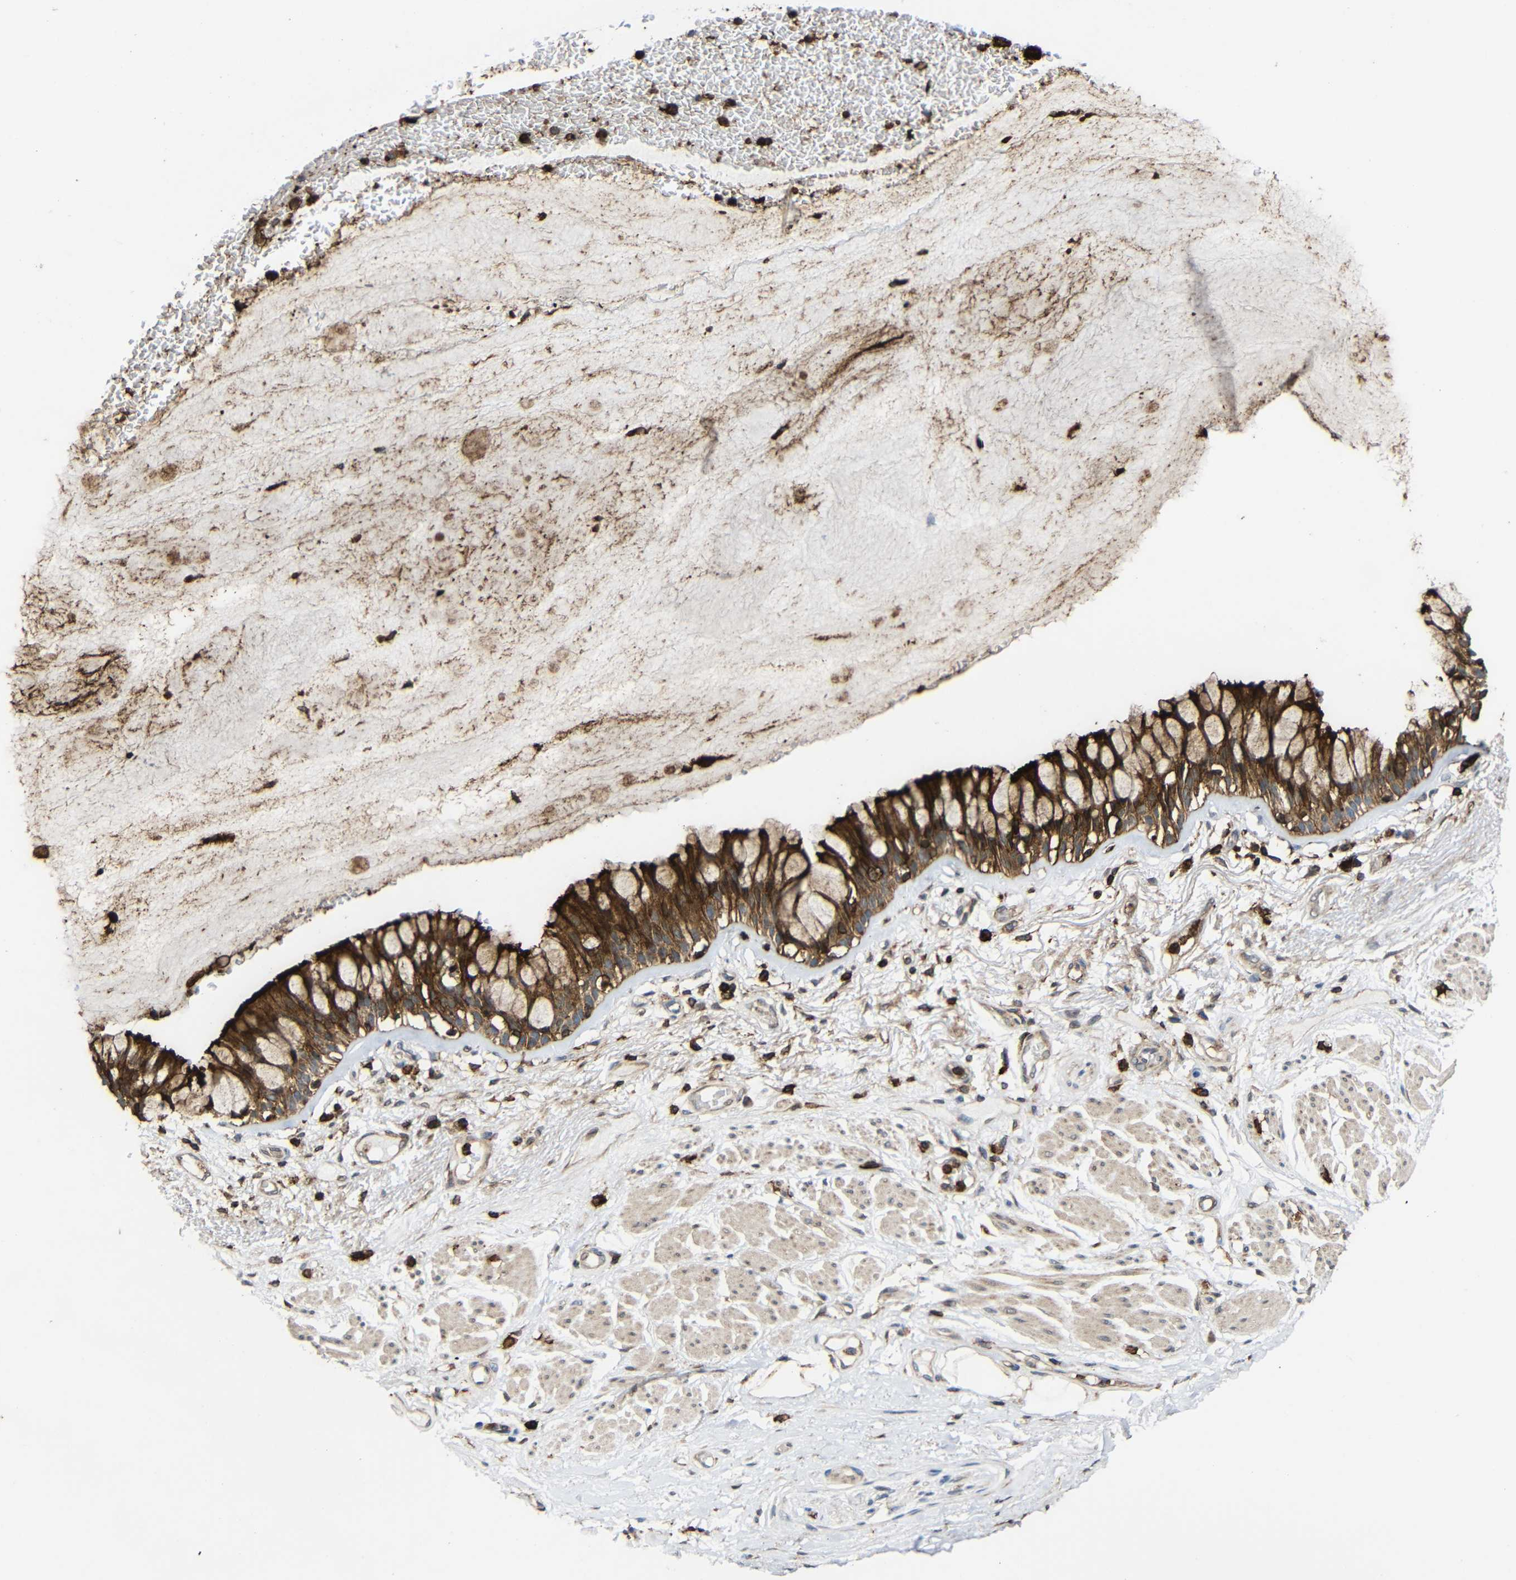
{"staining": {"intensity": "strong", "quantity": ">75%", "location": "cytoplasmic/membranous"}, "tissue": "bronchus", "cell_type": "Respiratory epithelial cells", "image_type": "normal", "snomed": [{"axis": "morphology", "description": "Normal tissue, NOS"}, {"axis": "topography", "description": "Bronchus"}], "caption": "Strong cytoplasmic/membranous expression is present in approximately >75% of respiratory epithelial cells in benign bronchus. (Brightfield microscopy of DAB IHC at high magnification).", "gene": "C1GALT1", "patient": {"sex": "male", "age": 66}}